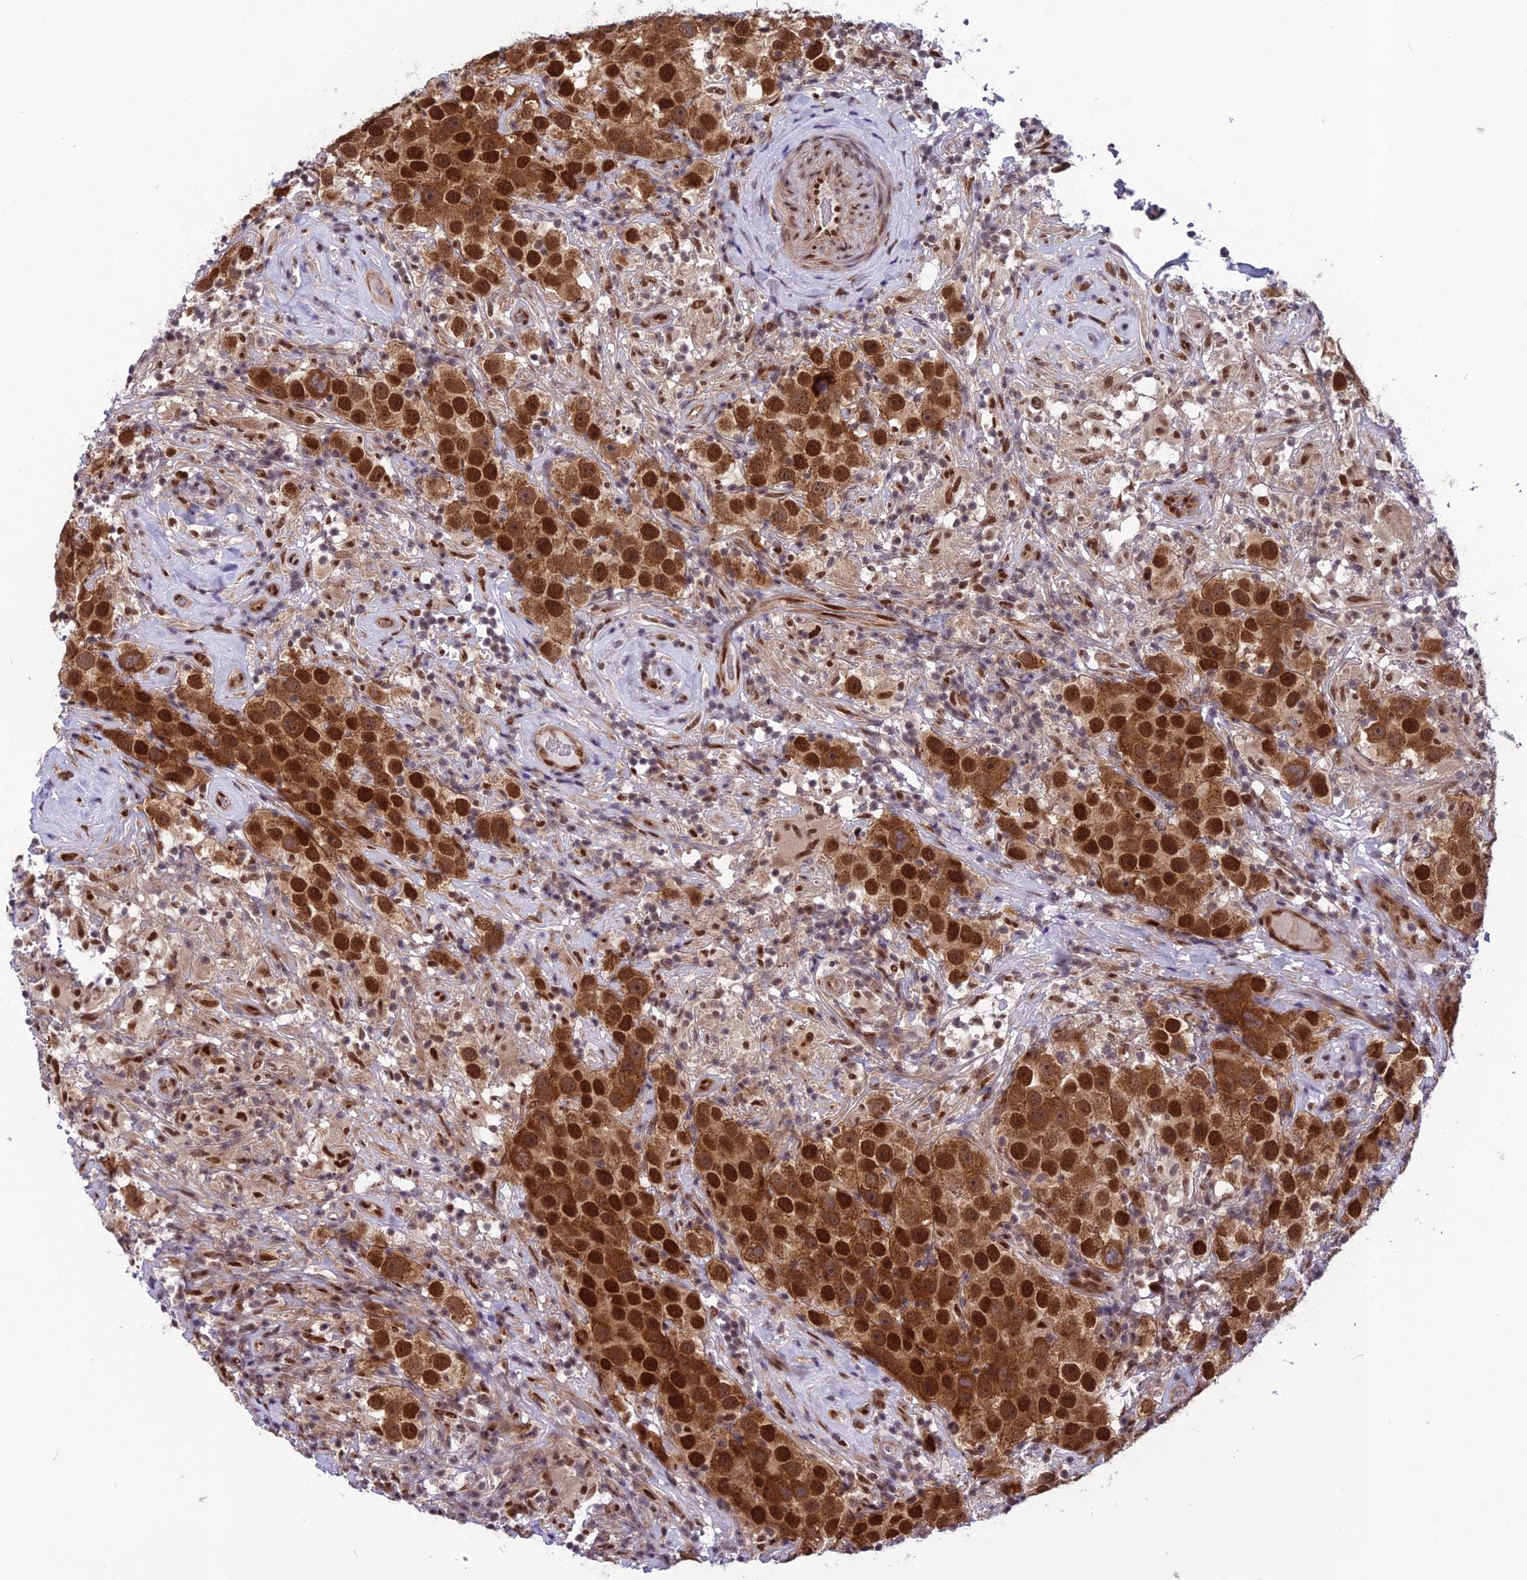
{"staining": {"intensity": "strong", "quantity": ">75%", "location": "cytoplasmic/membranous,nuclear"}, "tissue": "testis cancer", "cell_type": "Tumor cells", "image_type": "cancer", "snomed": [{"axis": "morphology", "description": "Seminoma, NOS"}, {"axis": "topography", "description": "Testis"}], "caption": "High-power microscopy captured an immunohistochemistry photomicrograph of testis cancer (seminoma), revealing strong cytoplasmic/membranous and nuclear positivity in about >75% of tumor cells.", "gene": "RTRAF", "patient": {"sex": "male", "age": 49}}